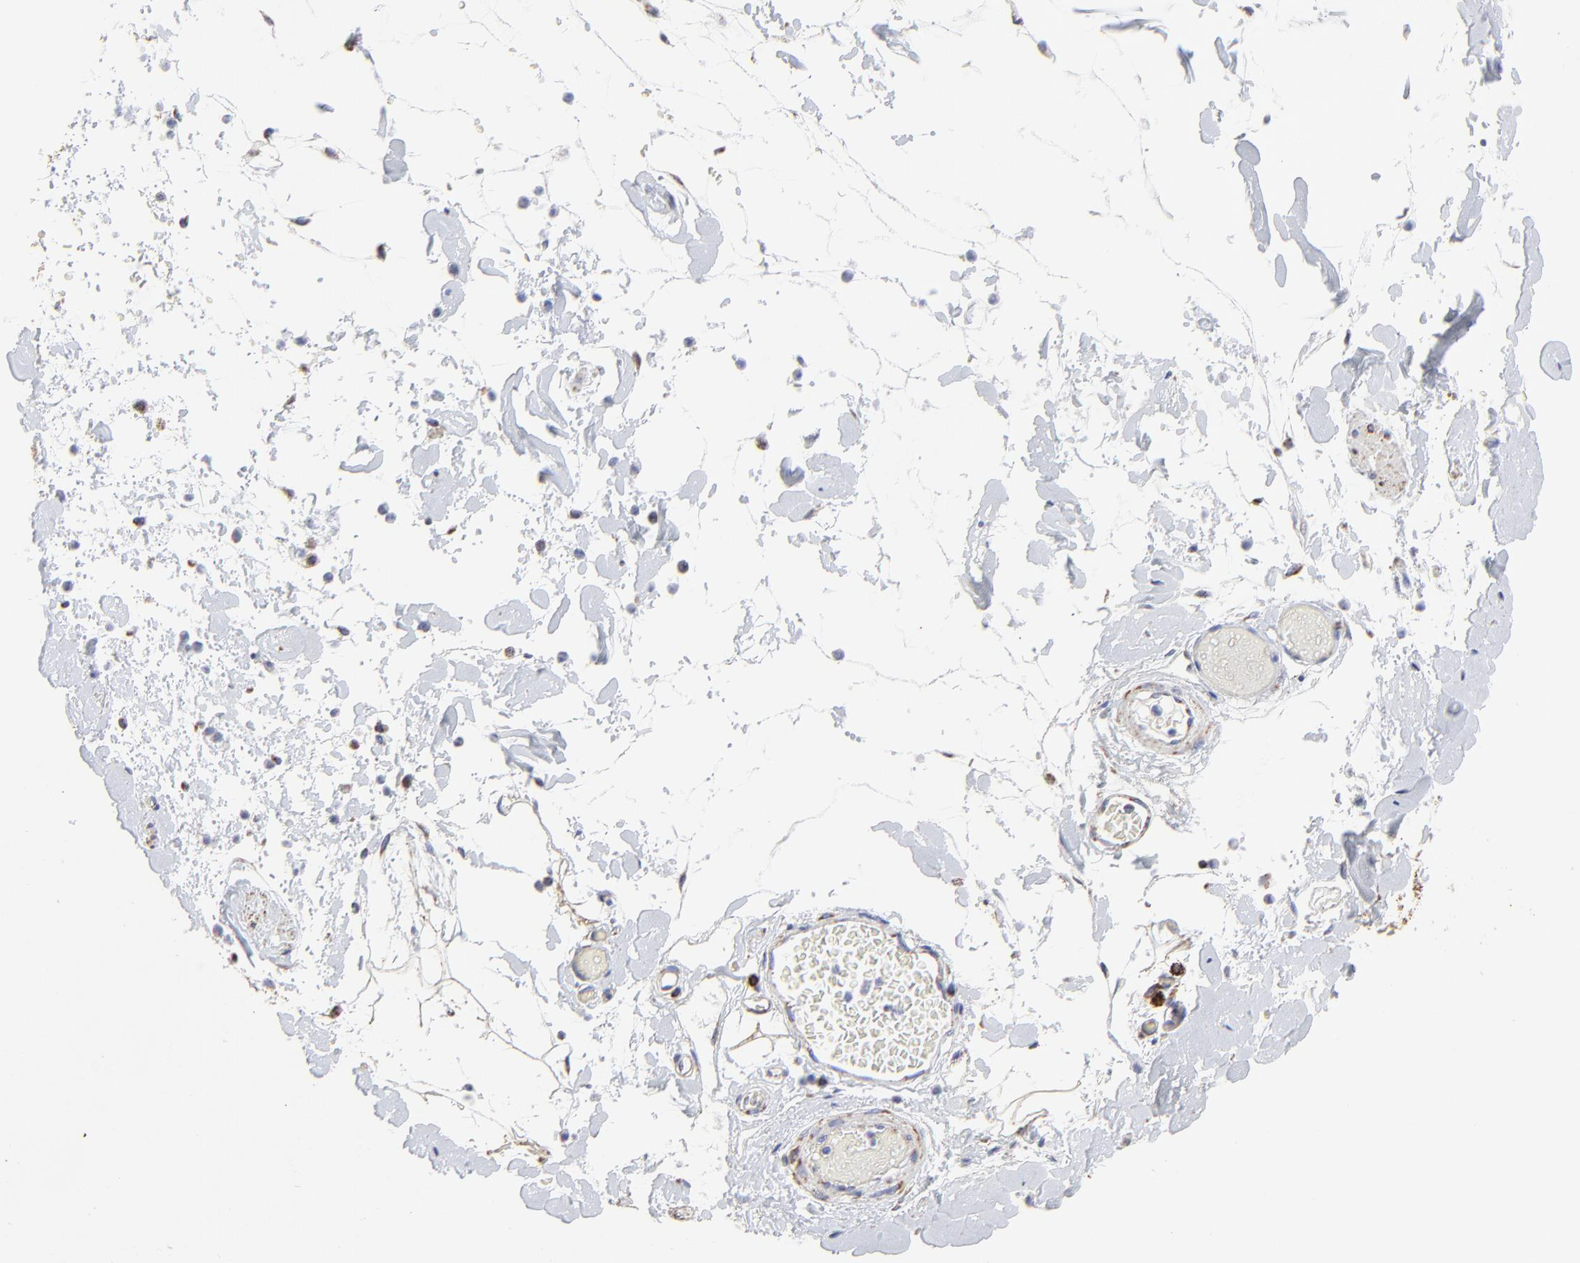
{"staining": {"intensity": "moderate", "quantity": ">75%", "location": "cytoplasmic/membranous"}, "tissue": "smooth muscle", "cell_type": "Smooth muscle cells", "image_type": "normal", "snomed": [{"axis": "morphology", "description": "Normal tissue, NOS"}, {"axis": "topography", "description": "Smooth muscle"}, {"axis": "topography", "description": "Colon"}], "caption": "DAB immunohistochemical staining of normal human smooth muscle displays moderate cytoplasmic/membranous protein expression in about >75% of smooth muscle cells.", "gene": "PINK1", "patient": {"sex": "male", "age": 67}}